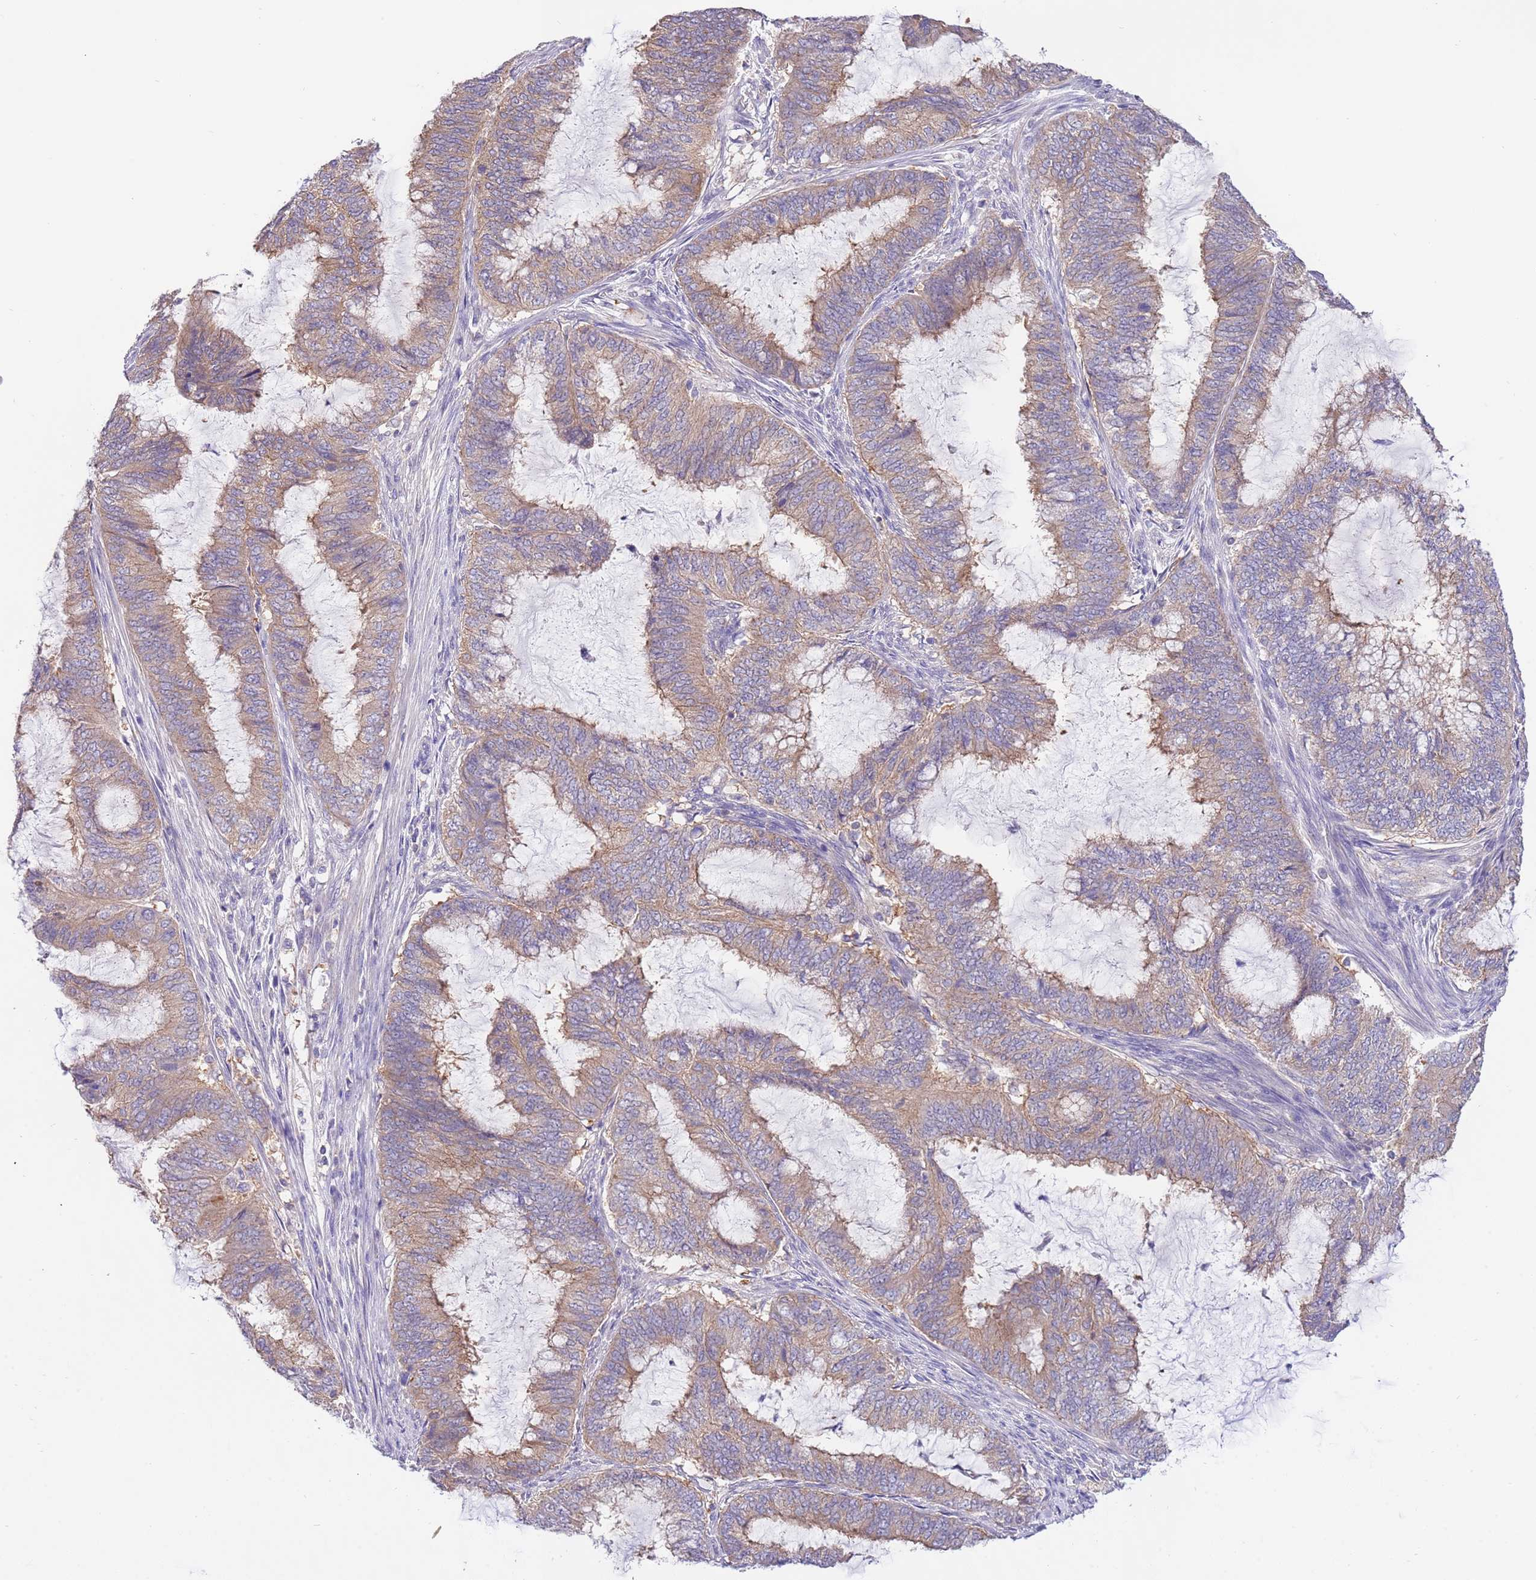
{"staining": {"intensity": "moderate", "quantity": ">75%", "location": "cytoplasmic/membranous"}, "tissue": "endometrial cancer", "cell_type": "Tumor cells", "image_type": "cancer", "snomed": [{"axis": "morphology", "description": "Adenocarcinoma, NOS"}, {"axis": "topography", "description": "Endometrium"}], "caption": "IHC of human endometrial cancer (adenocarcinoma) demonstrates medium levels of moderate cytoplasmic/membranous expression in about >75% of tumor cells.", "gene": "STIP1", "patient": {"sex": "female", "age": 51}}